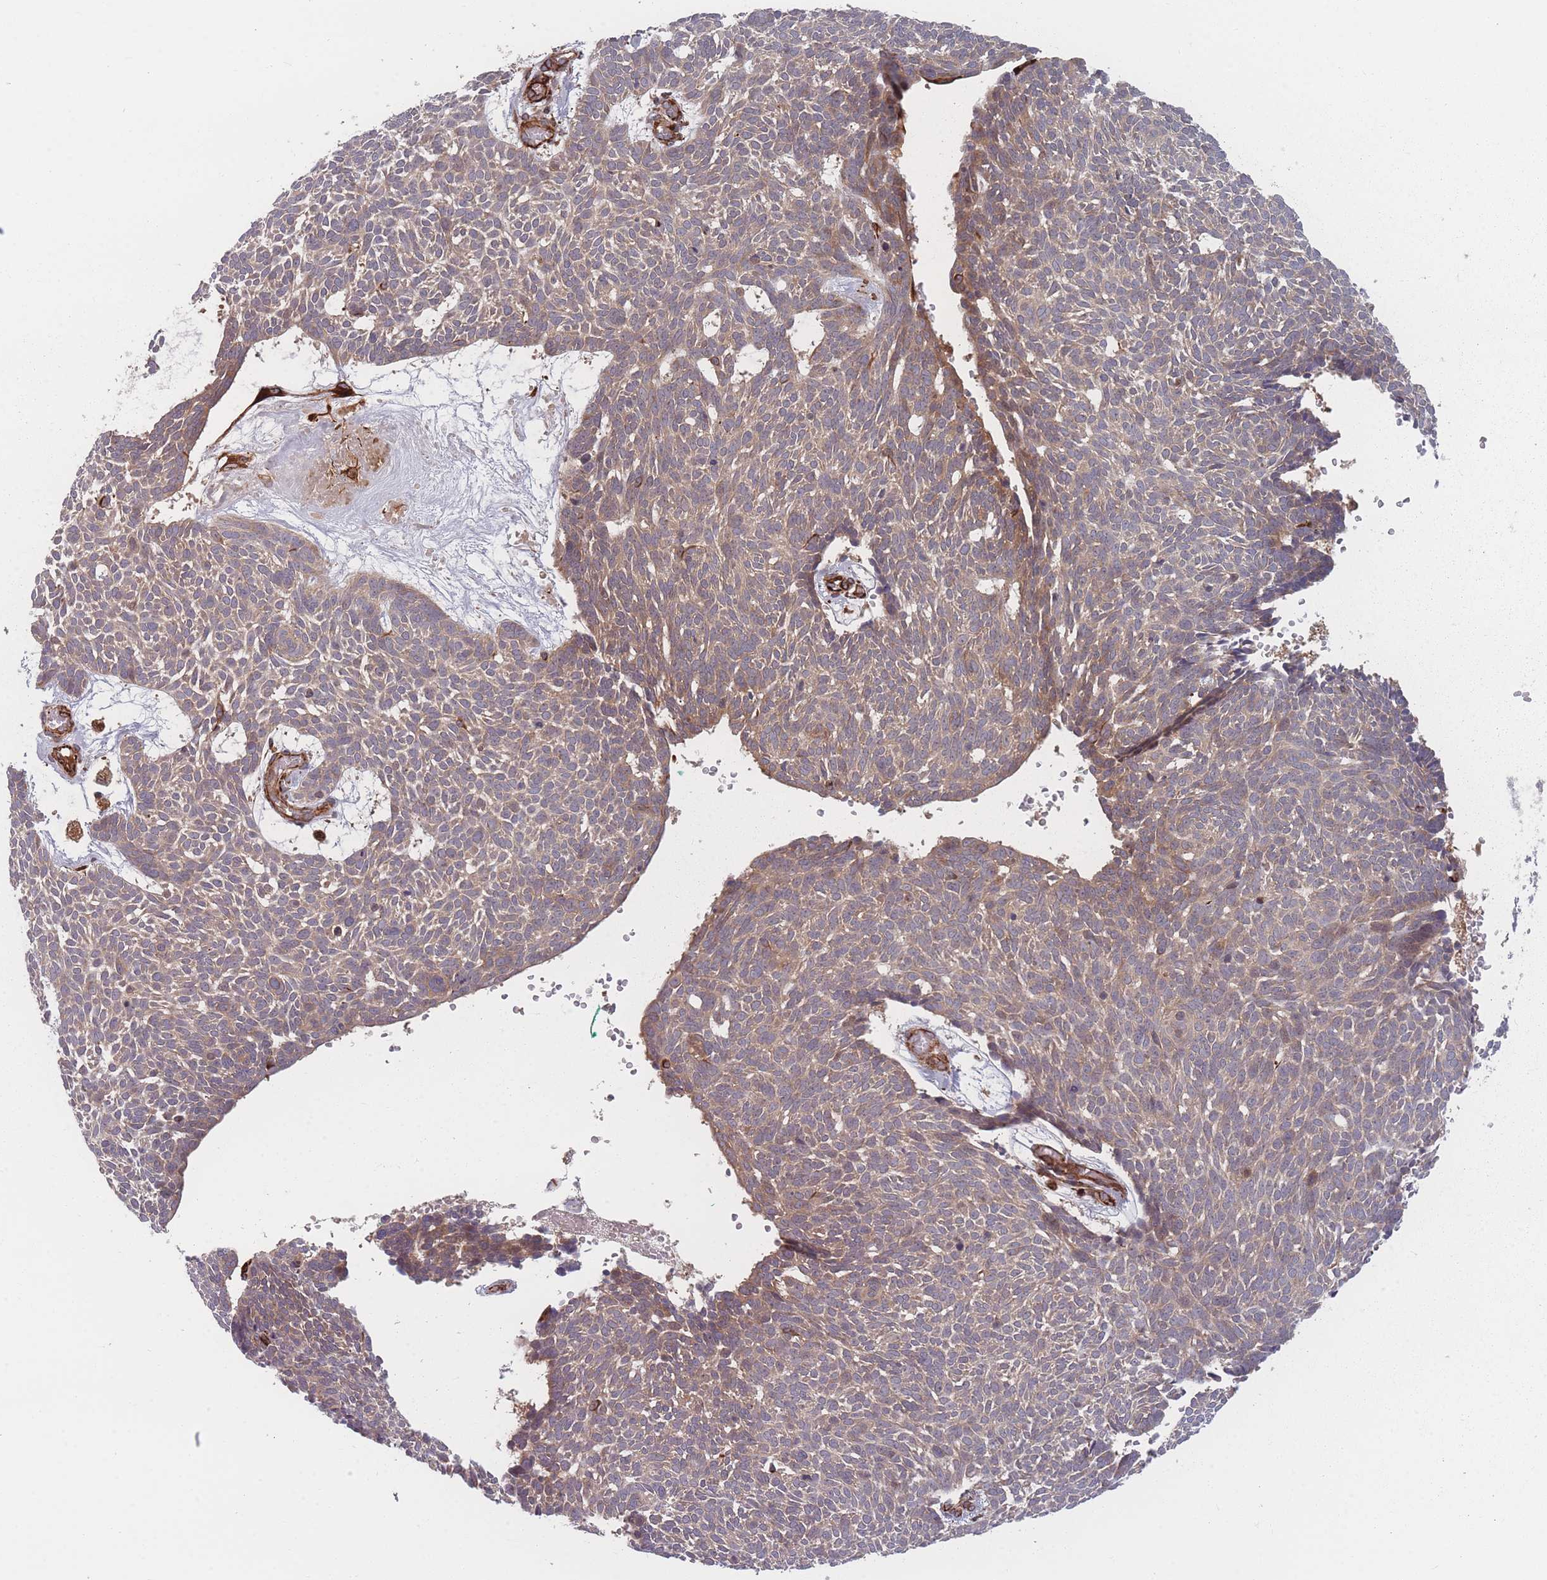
{"staining": {"intensity": "weak", "quantity": "25%-75%", "location": "cytoplasmic/membranous"}, "tissue": "skin cancer", "cell_type": "Tumor cells", "image_type": "cancer", "snomed": [{"axis": "morphology", "description": "Basal cell carcinoma"}, {"axis": "topography", "description": "Skin"}], "caption": "Tumor cells show weak cytoplasmic/membranous expression in about 25%-75% of cells in basal cell carcinoma (skin).", "gene": "EEF1AKMT2", "patient": {"sex": "male", "age": 61}}